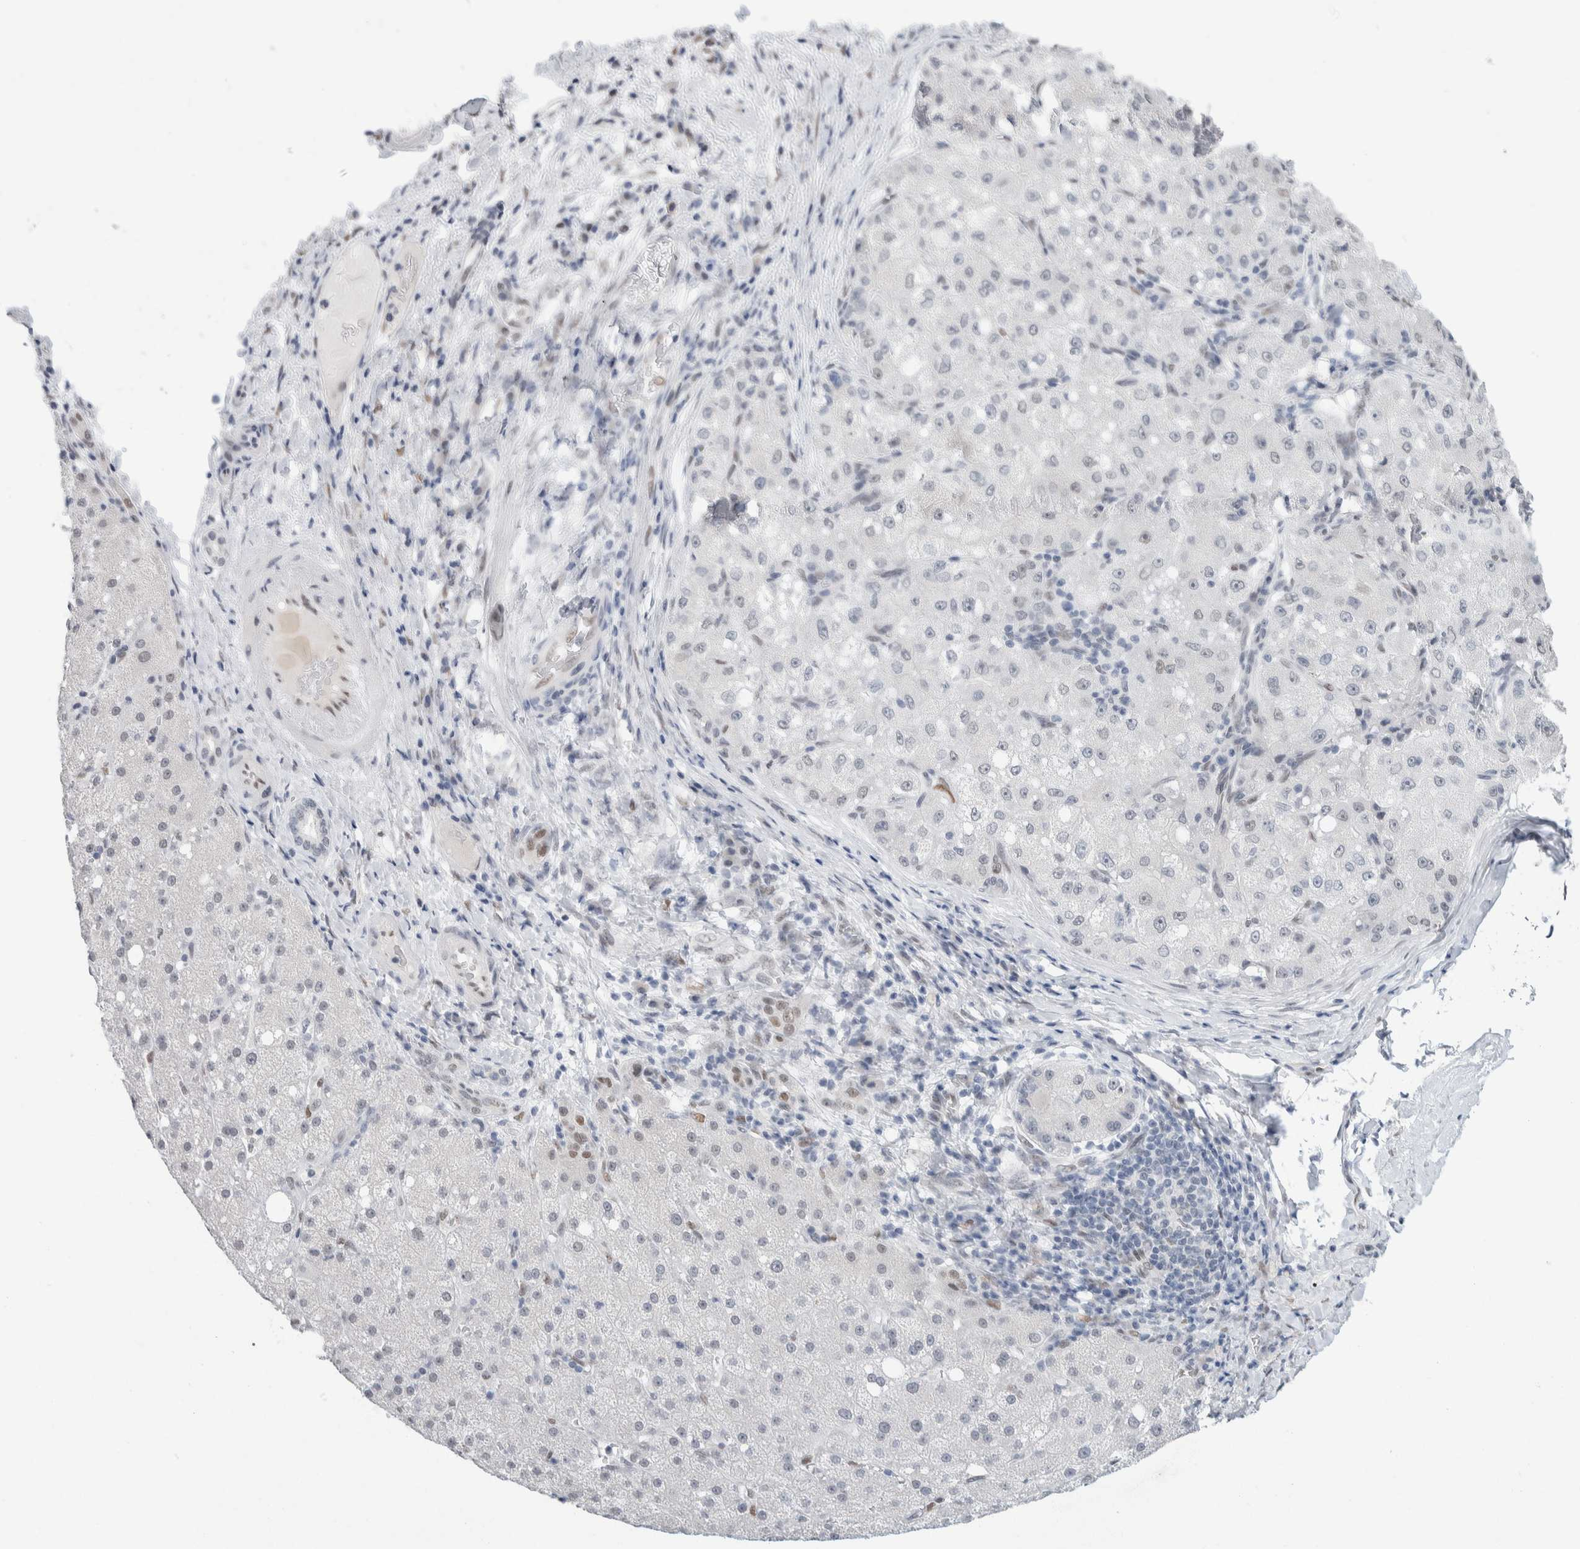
{"staining": {"intensity": "negative", "quantity": "none", "location": "none"}, "tissue": "liver cancer", "cell_type": "Tumor cells", "image_type": "cancer", "snomed": [{"axis": "morphology", "description": "Carcinoma, Hepatocellular, NOS"}, {"axis": "topography", "description": "Liver"}], "caption": "Immunohistochemistry (IHC) photomicrograph of human liver cancer stained for a protein (brown), which demonstrates no staining in tumor cells.", "gene": "PRMT1", "patient": {"sex": "male", "age": 80}}